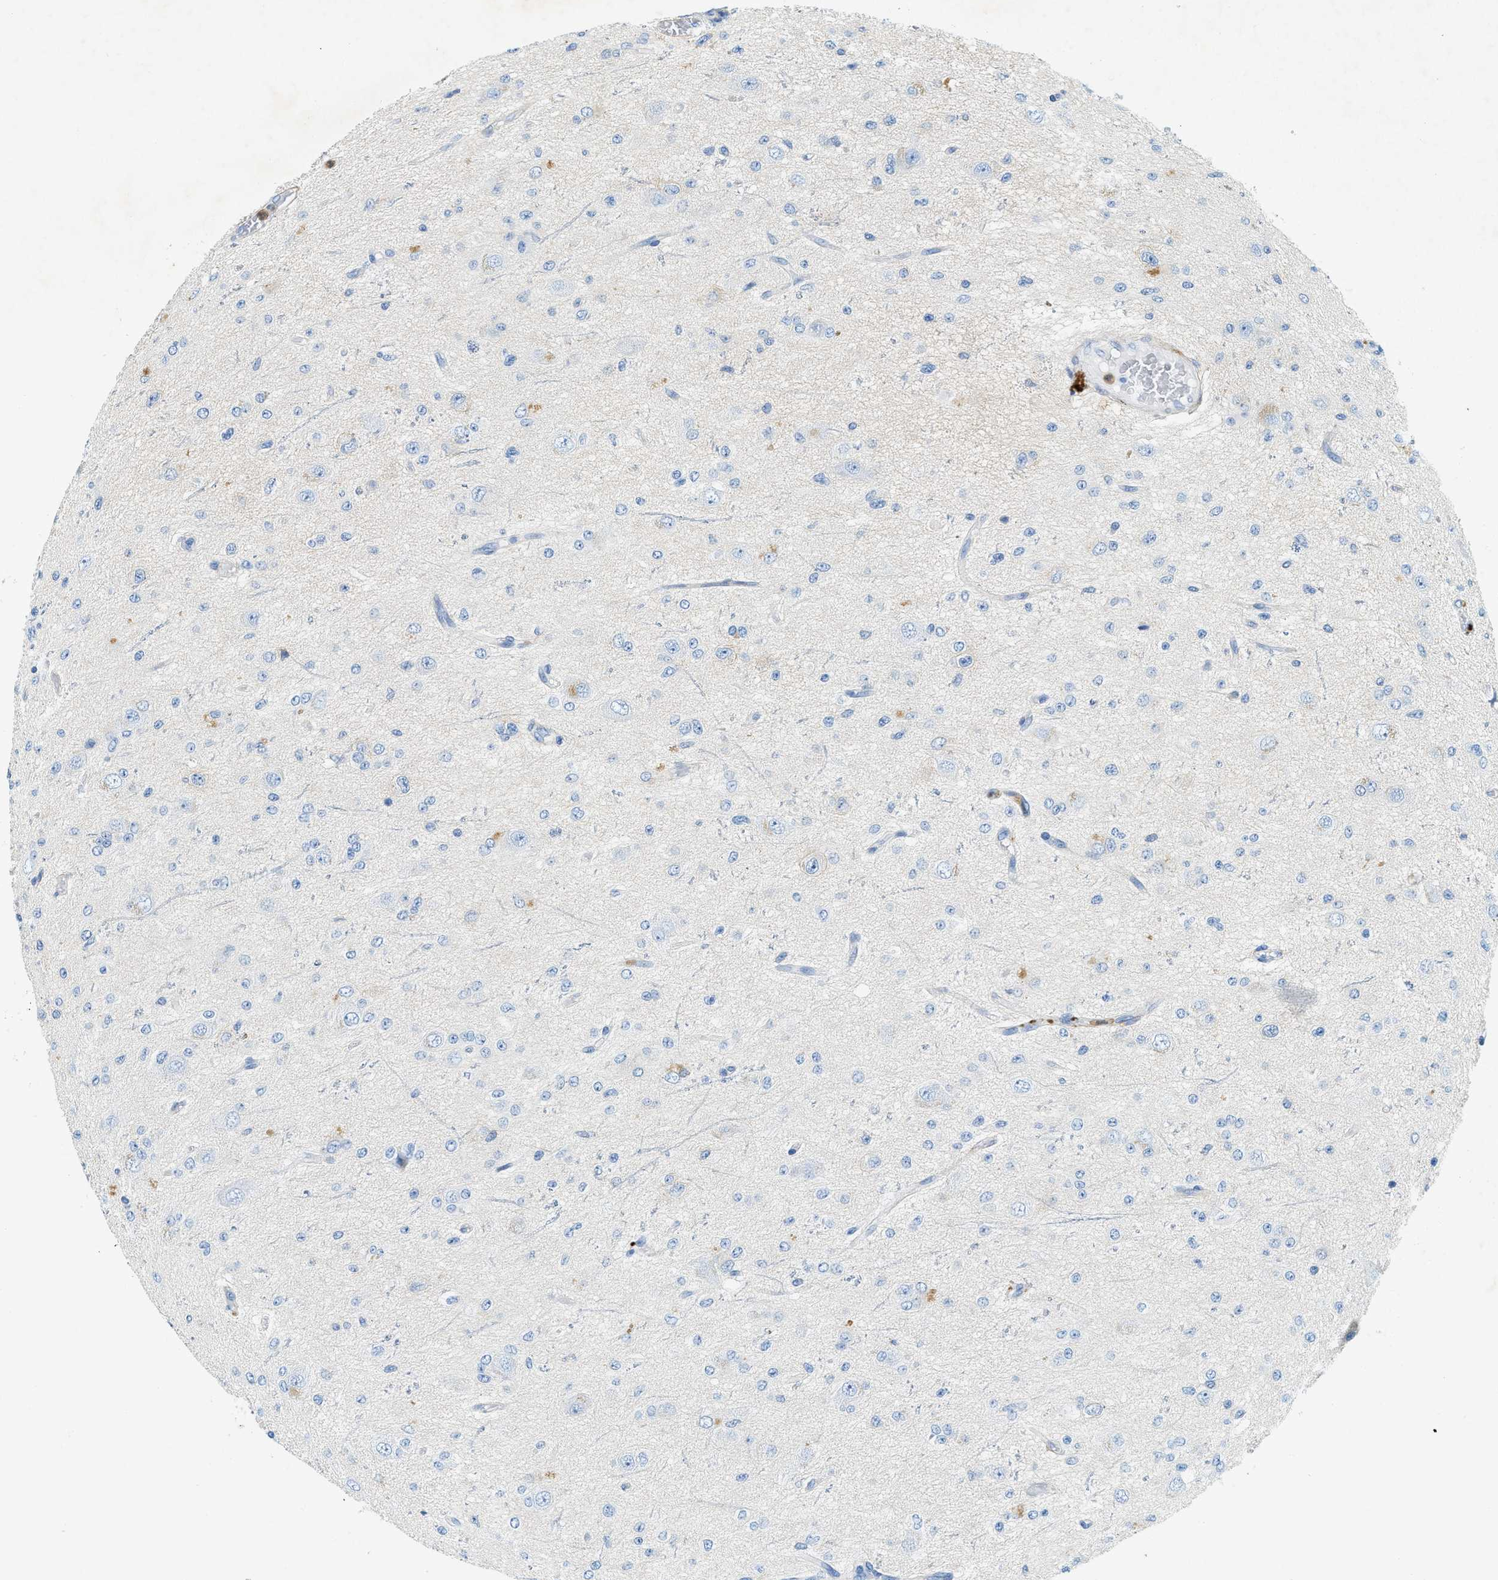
{"staining": {"intensity": "negative", "quantity": "none", "location": "none"}, "tissue": "glioma", "cell_type": "Tumor cells", "image_type": "cancer", "snomed": [{"axis": "morphology", "description": "Glioma, malignant, High grade"}, {"axis": "topography", "description": "pancreas cauda"}], "caption": "Protein analysis of glioma demonstrates no significant staining in tumor cells.", "gene": "ZDHHC13", "patient": {"sex": "male", "age": 60}}